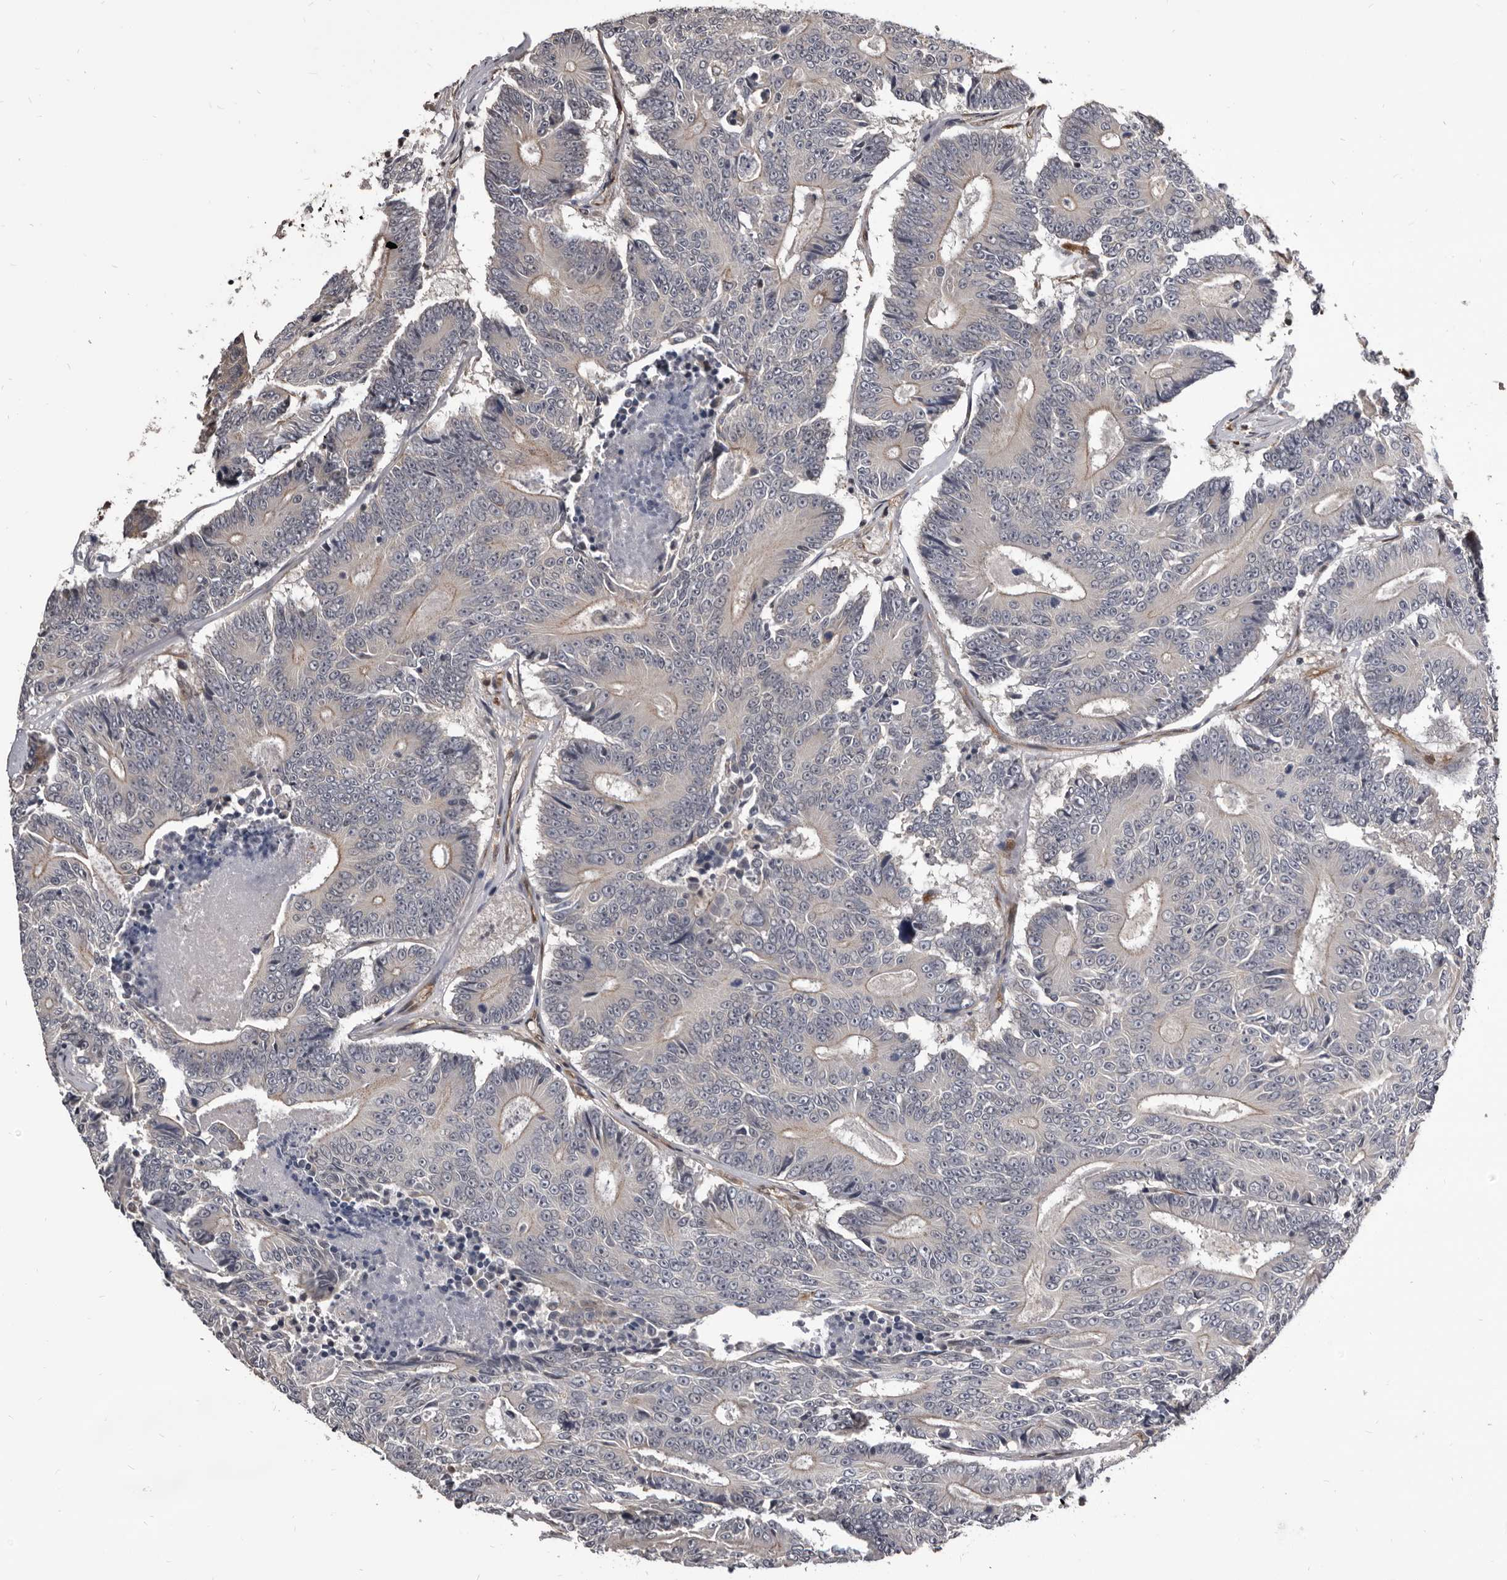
{"staining": {"intensity": "weak", "quantity": "<25%", "location": "cytoplasmic/membranous"}, "tissue": "colorectal cancer", "cell_type": "Tumor cells", "image_type": "cancer", "snomed": [{"axis": "morphology", "description": "Adenocarcinoma, NOS"}, {"axis": "topography", "description": "Colon"}], "caption": "Tumor cells are negative for brown protein staining in adenocarcinoma (colorectal).", "gene": "ADAMTS20", "patient": {"sex": "male", "age": 83}}